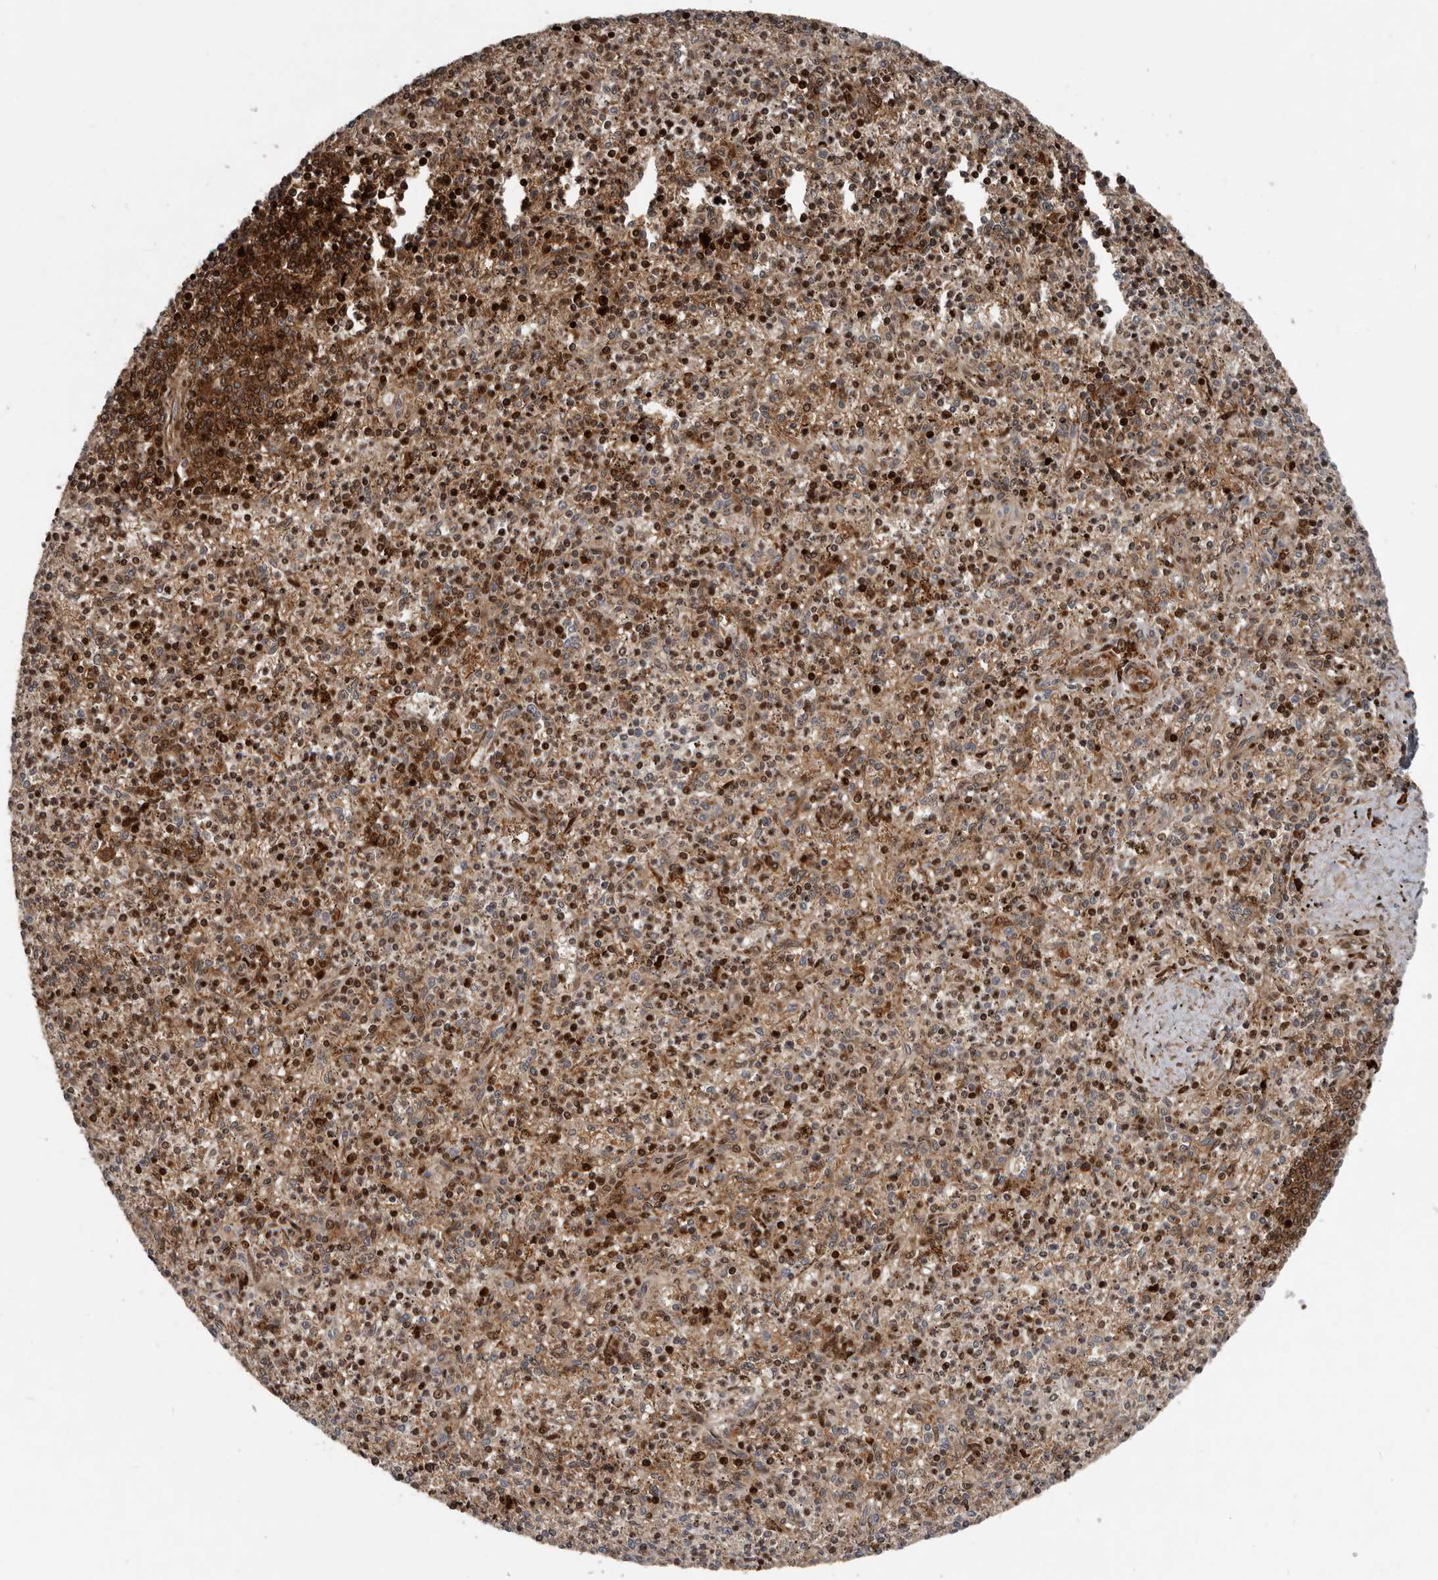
{"staining": {"intensity": "strong", "quantity": ">75%", "location": "cytoplasmic/membranous,nuclear"}, "tissue": "spleen", "cell_type": "Cells in red pulp", "image_type": "normal", "snomed": [{"axis": "morphology", "description": "Normal tissue, NOS"}, {"axis": "topography", "description": "Spleen"}], "caption": "Protein expression analysis of normal human spleen reveals strong cytoplasmic/membranous,nuclear staining in approximately >75% of cells in red pulp.", "gene": "FBXO31", "patient": {"sex": "male", "age": 72}}